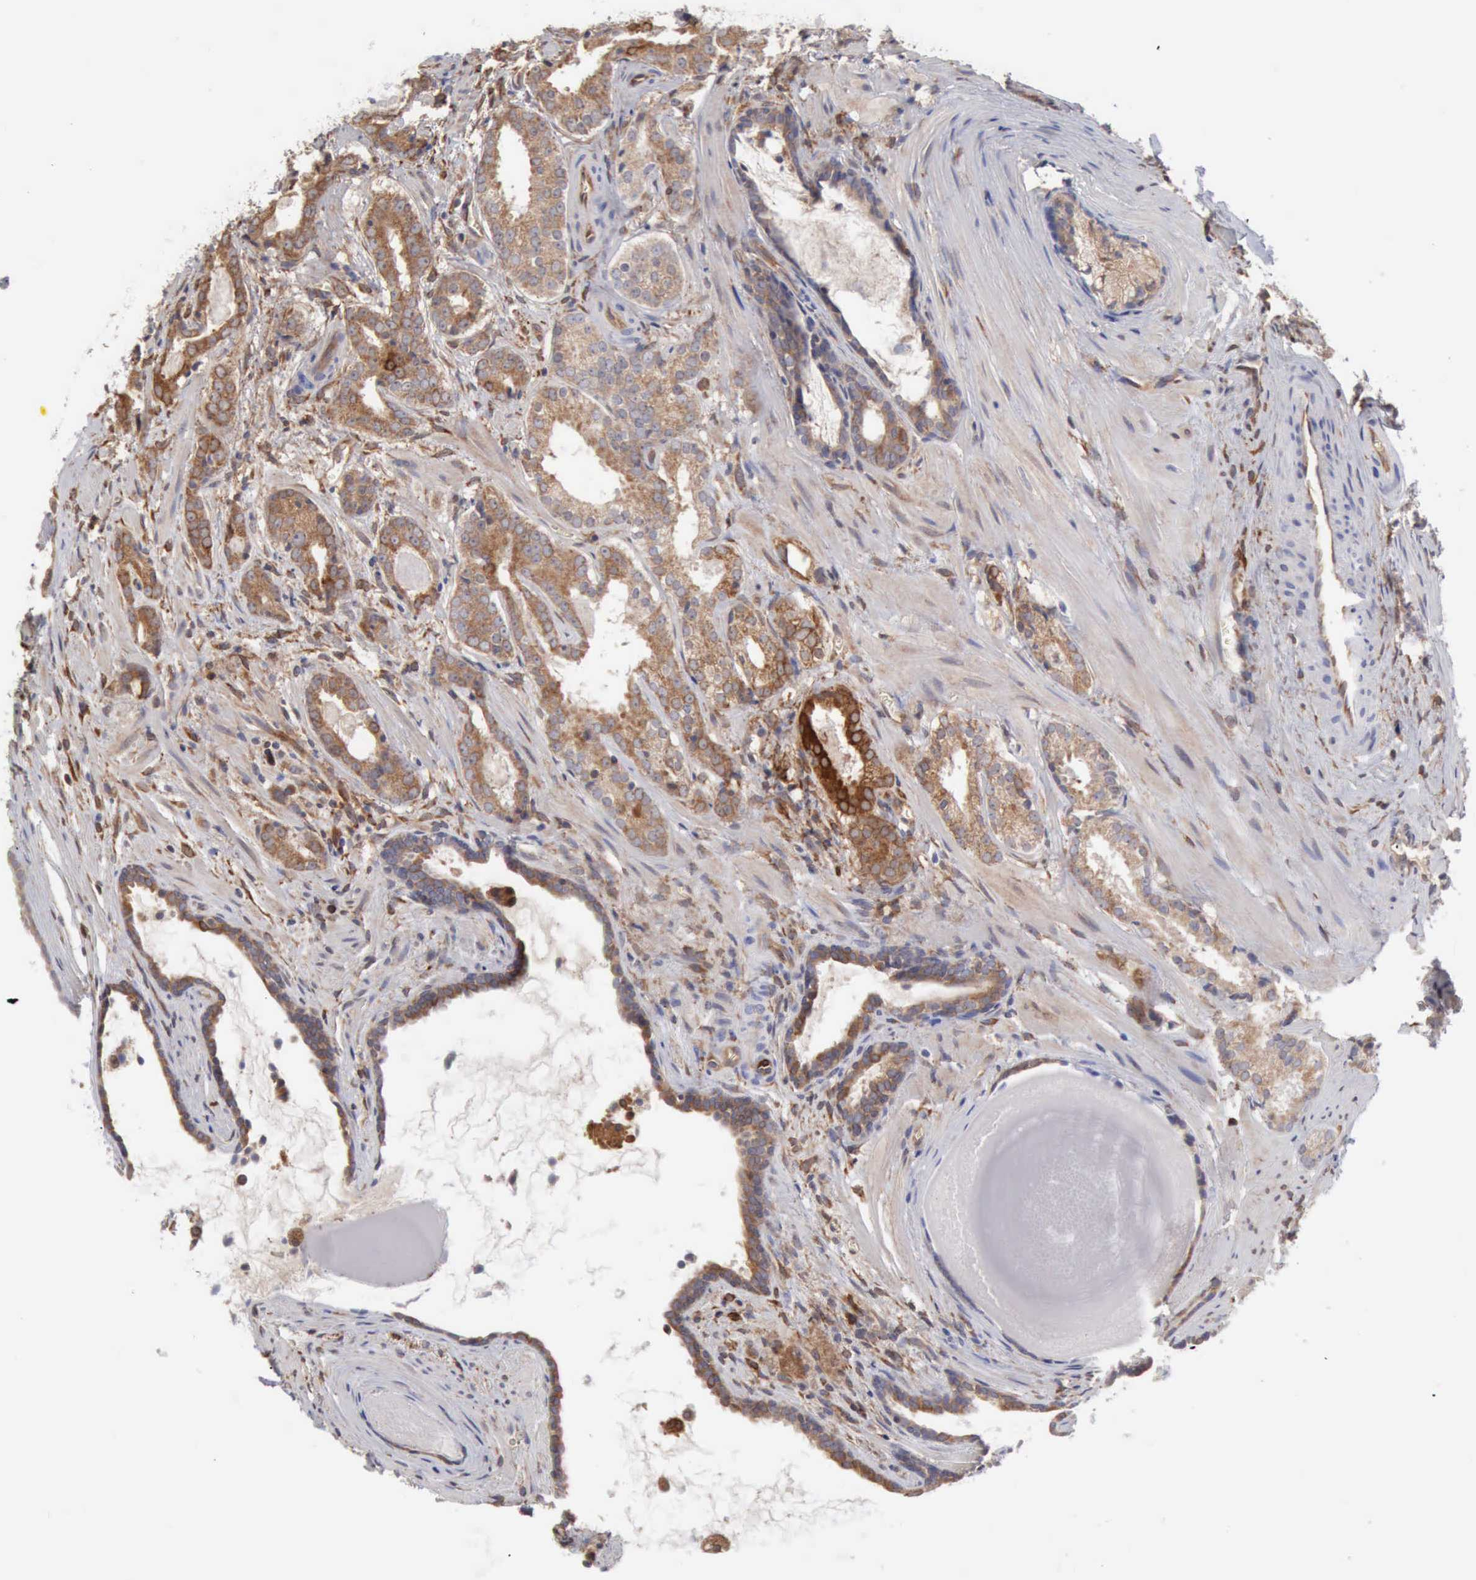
{"staining": {"intensity": "moderate", "quantity": ">75%", "location": "cytoplasmic/membranous"}, "tissue": "prostate cancer", "cell_type": "Tumor cells", "image_type": "cancer", "snomed": [{"axis": "morphology", "description": "Adenocarcinoma, Medium grade"}, {"axis": "topography", "description": "Prostate"}], "caption": "A micrograph of prostate cancer stained for a protein reveals moderate cytoplasmic/membranous brown staining in tumor cells.", "gene": "APOL2", "patient": {"sex": "male", "age": 64}}